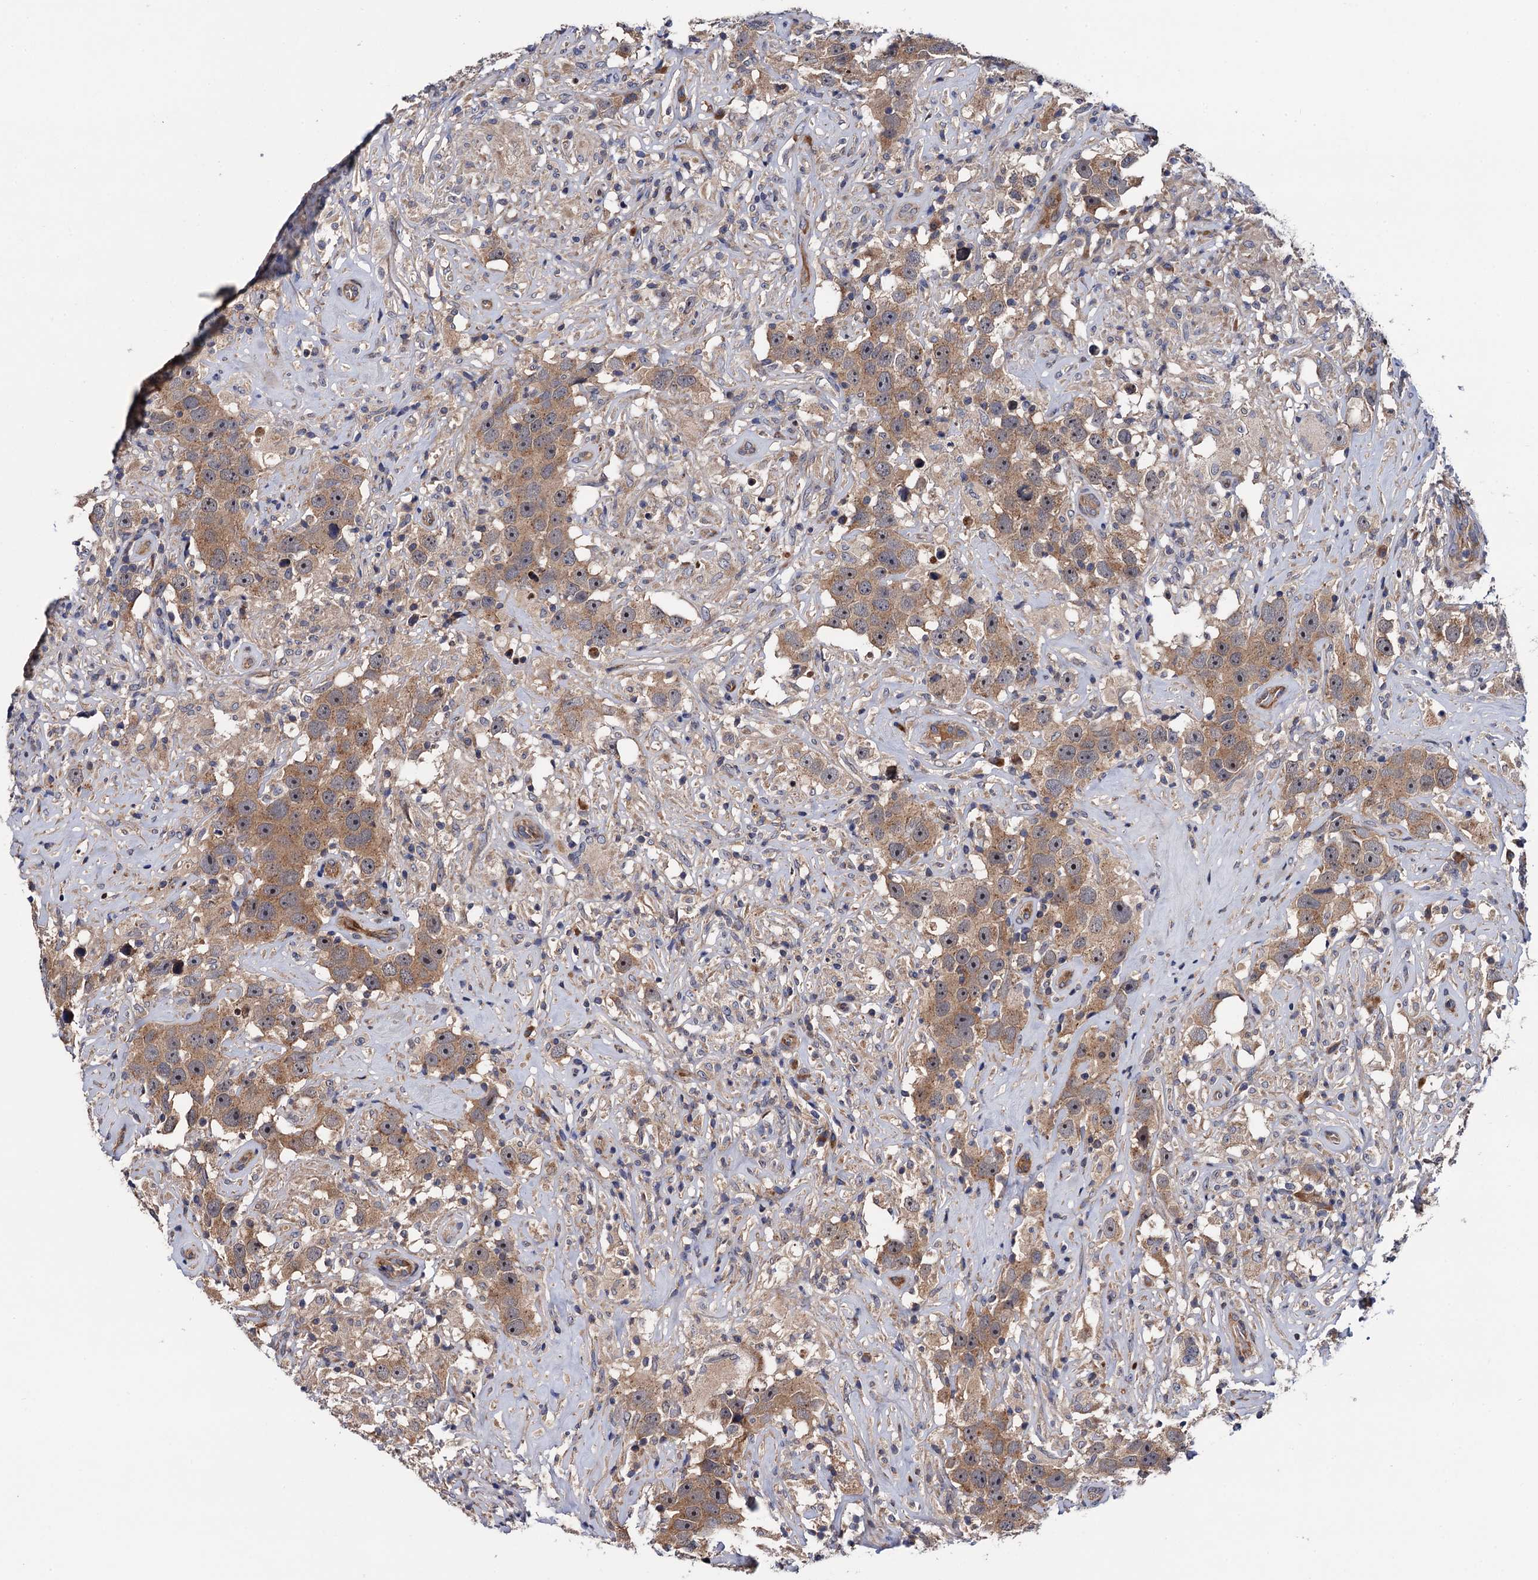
{"staining": {"intensity": "moderate", "quantity": ">75%", "location": "cytoplasmic/membranous"}, "tissue": "testis cancer", "cell_type": "Tumor cells", "image_type": "cancer", "snomed": [{"axis": "morphology", "description": "Seminoma, NOS"}, {"axis": "topography", "description": "Testis"}], "caption": "Approximately >75% of tumor cells in testis cancer demonstrate moderate cytoplasmic/membranous protein positivity as visualized by brown immunohistochemical staining.", "gene": "TRMT112", "patient": {"sex": "male", "age": 49}}